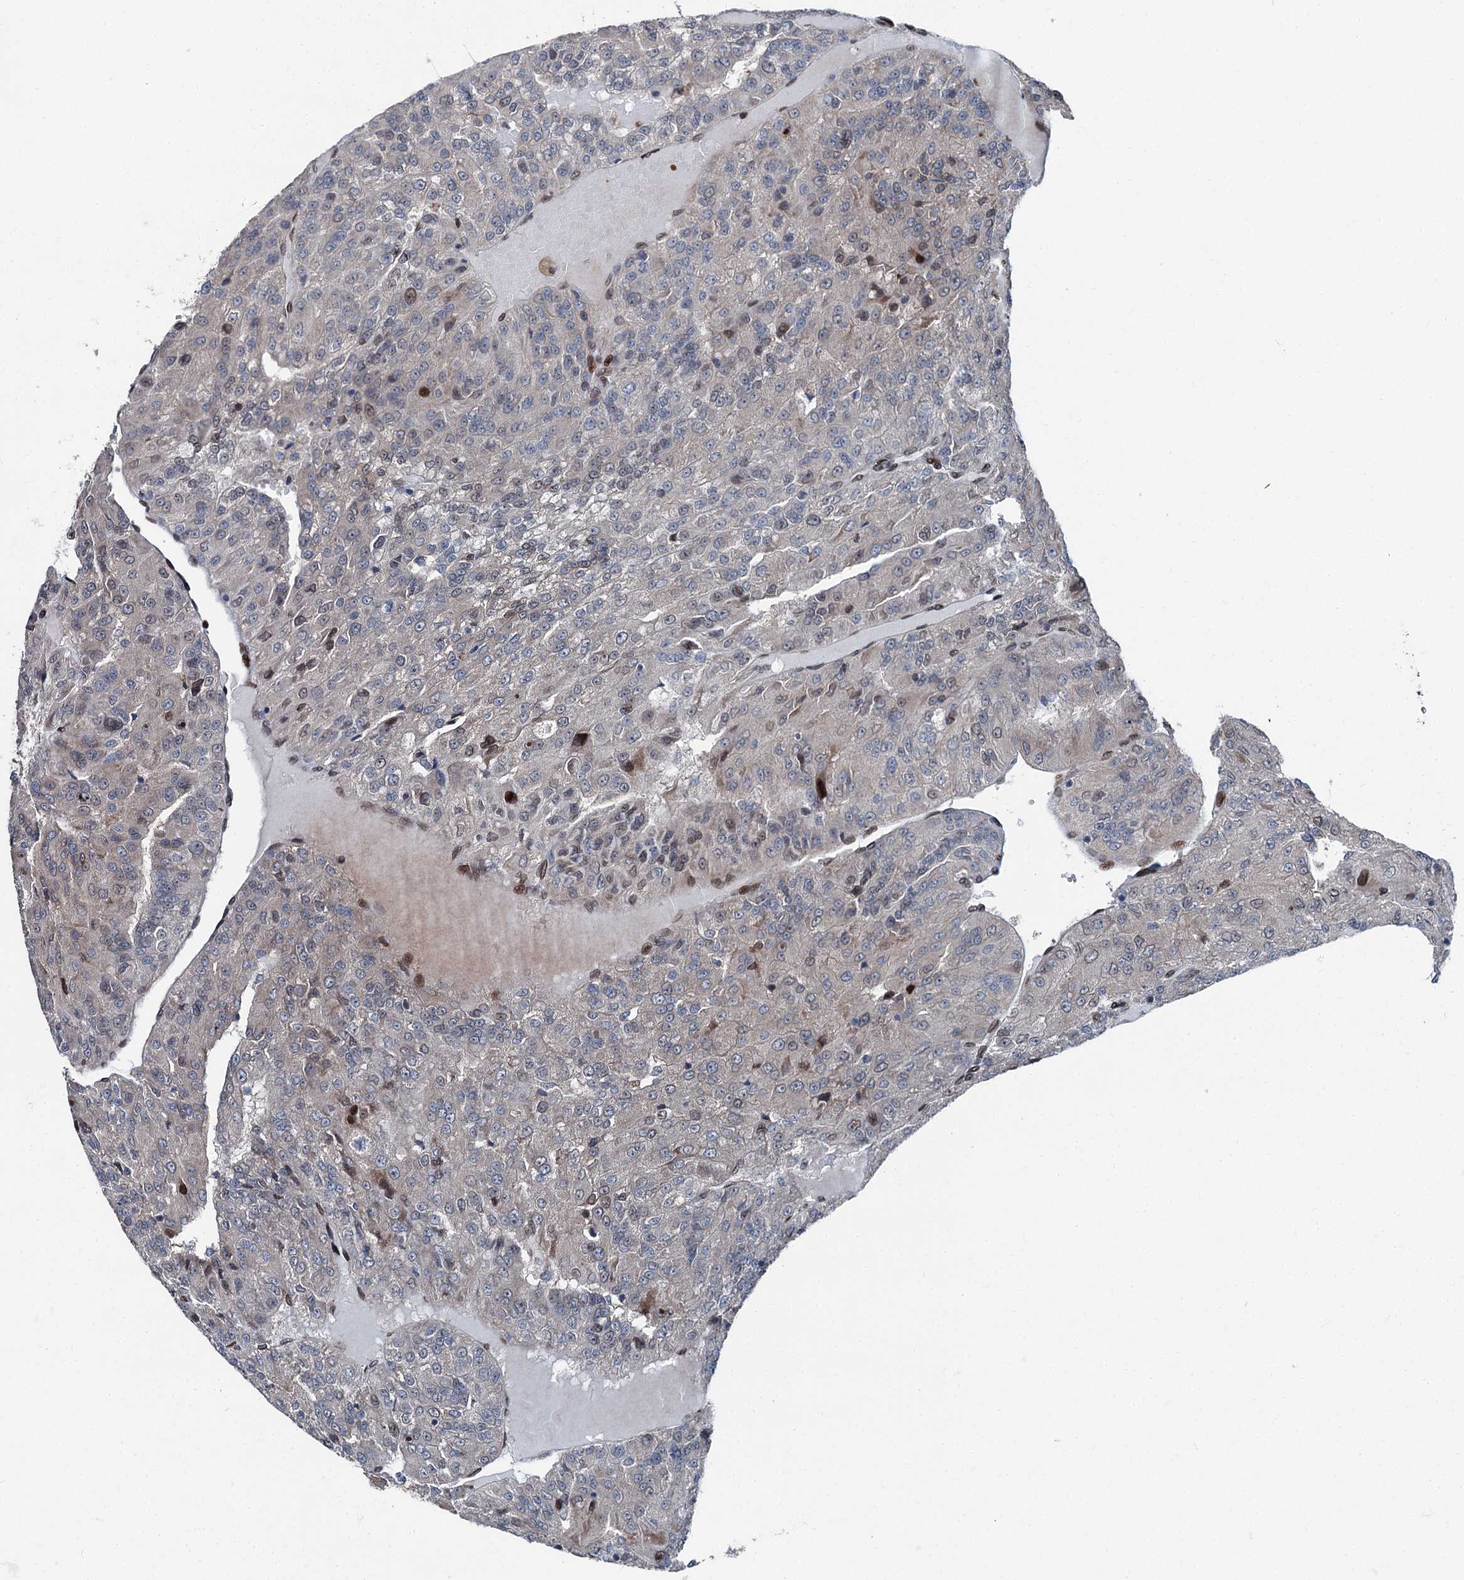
{"staining": {"intensity": "negative", "quantity": "none", "location": "none"}, "tissue": "renal cancer", "cell_type": "Tumor cells", "image_type": "cancer", "snomed": [{"axis": "morphology", "description": "Adenocarcinoma, NOS"}, {"axis": "topography", "description": "Kidney"}], "caption": "Tumor cells show no significant positivity in adenocarcinoma (renal). (DAB (3,3'-diaminobenzidine) IHC, high magnification).", "gene": "MRPL14", "patient": {"sex": "female", "age": 63}}